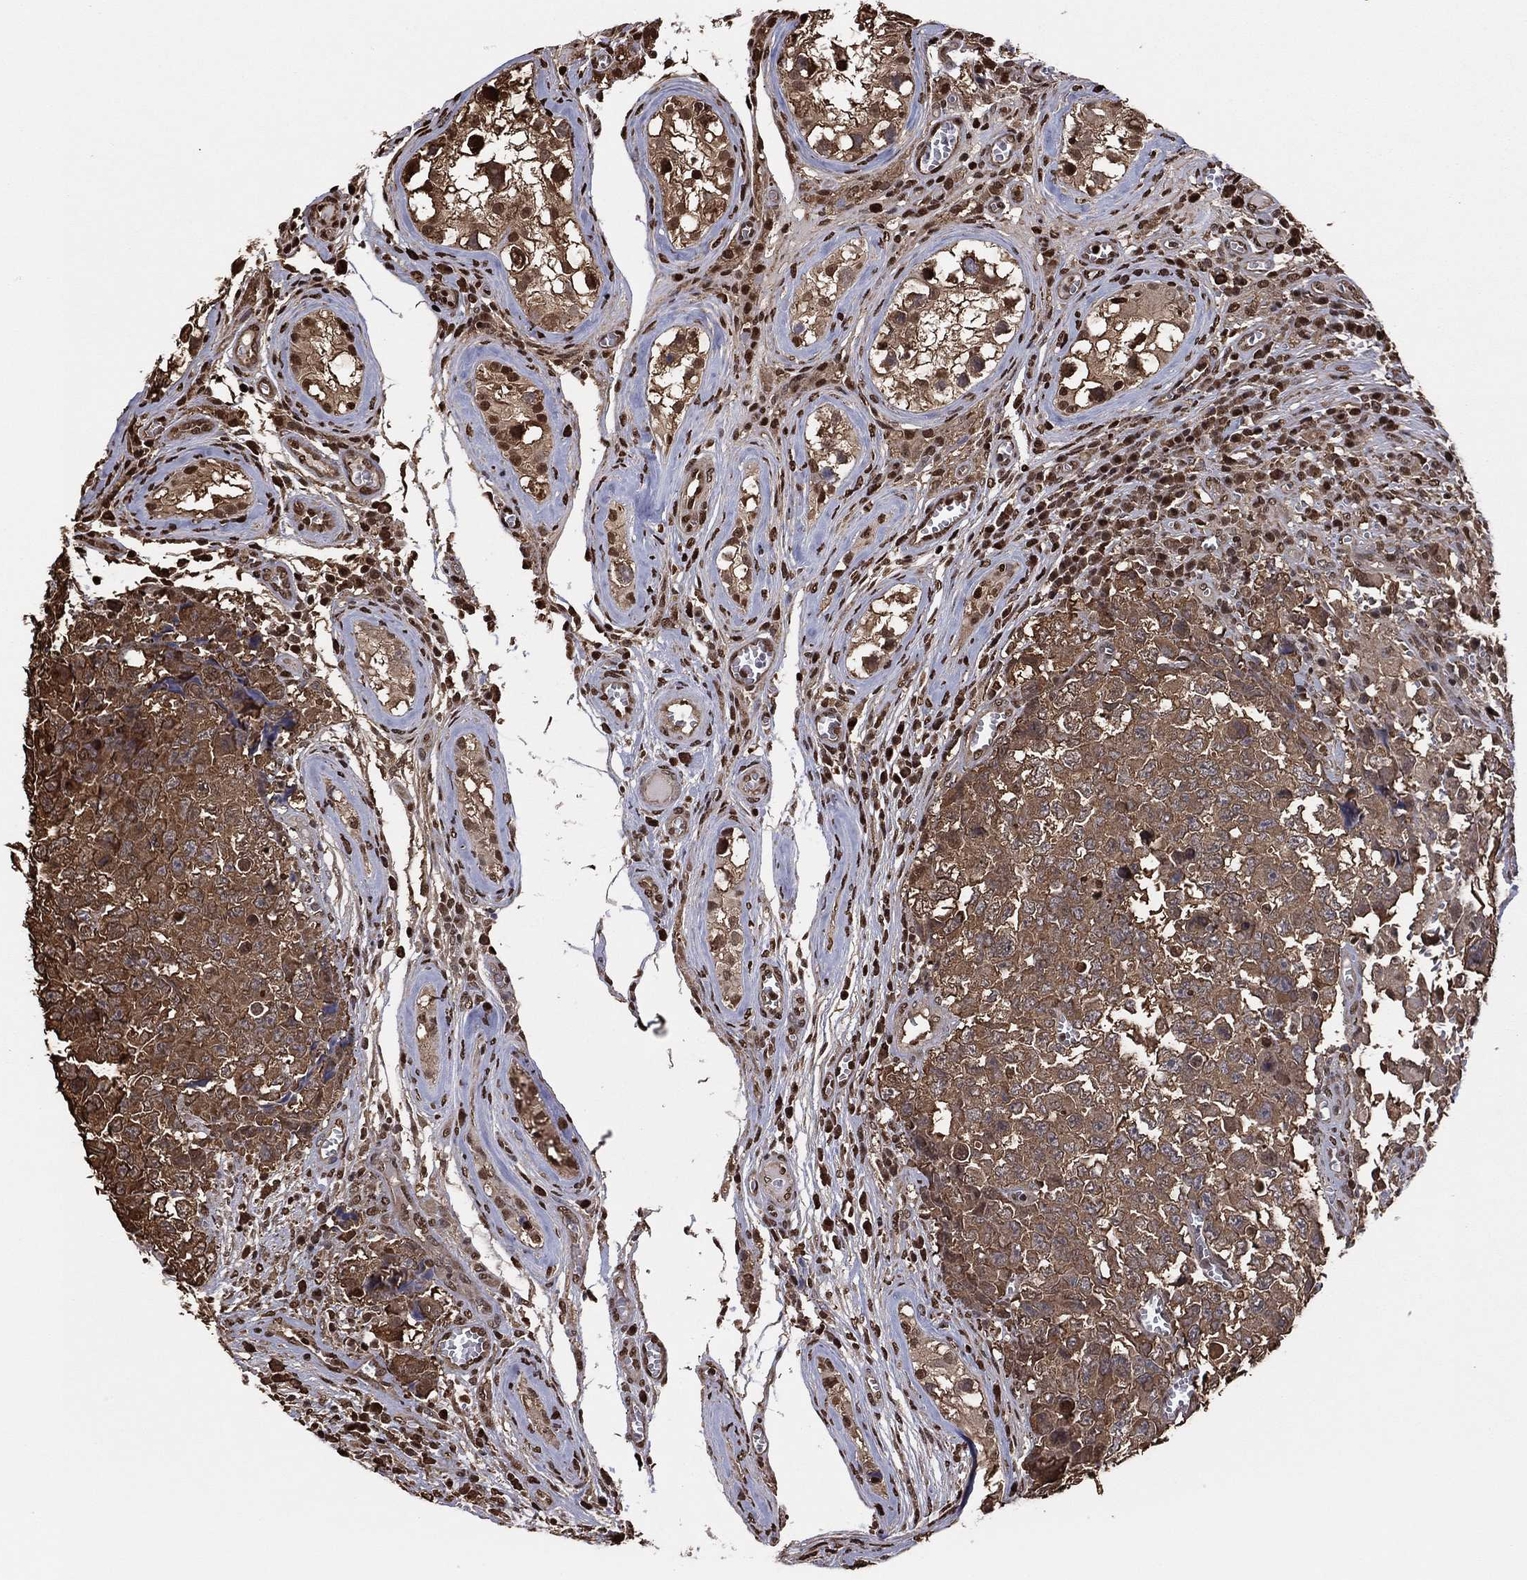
{"staining": {"intensity": "moderate", "quantity": ">75%", "location": "cytoplasmic/membranous"}, "tissue": "testis cancer", "cell_type": "Tumor cells", "image_type": "cancer", "snomed": [{"axis": "morphology", "description": "Carcinoma, Embryonal, NOS"}, {"axis": "topography", "description": "Testis"}], "caption": "Immunohistochemistry (IHC) of embryonal carcinoma (testis) reveals medium levels of moderate cytoplasmic/membranous expression in about >75% of tumor cells.", "gene": "GAPDH", "patient": {"sex": "male", "age": 23}}